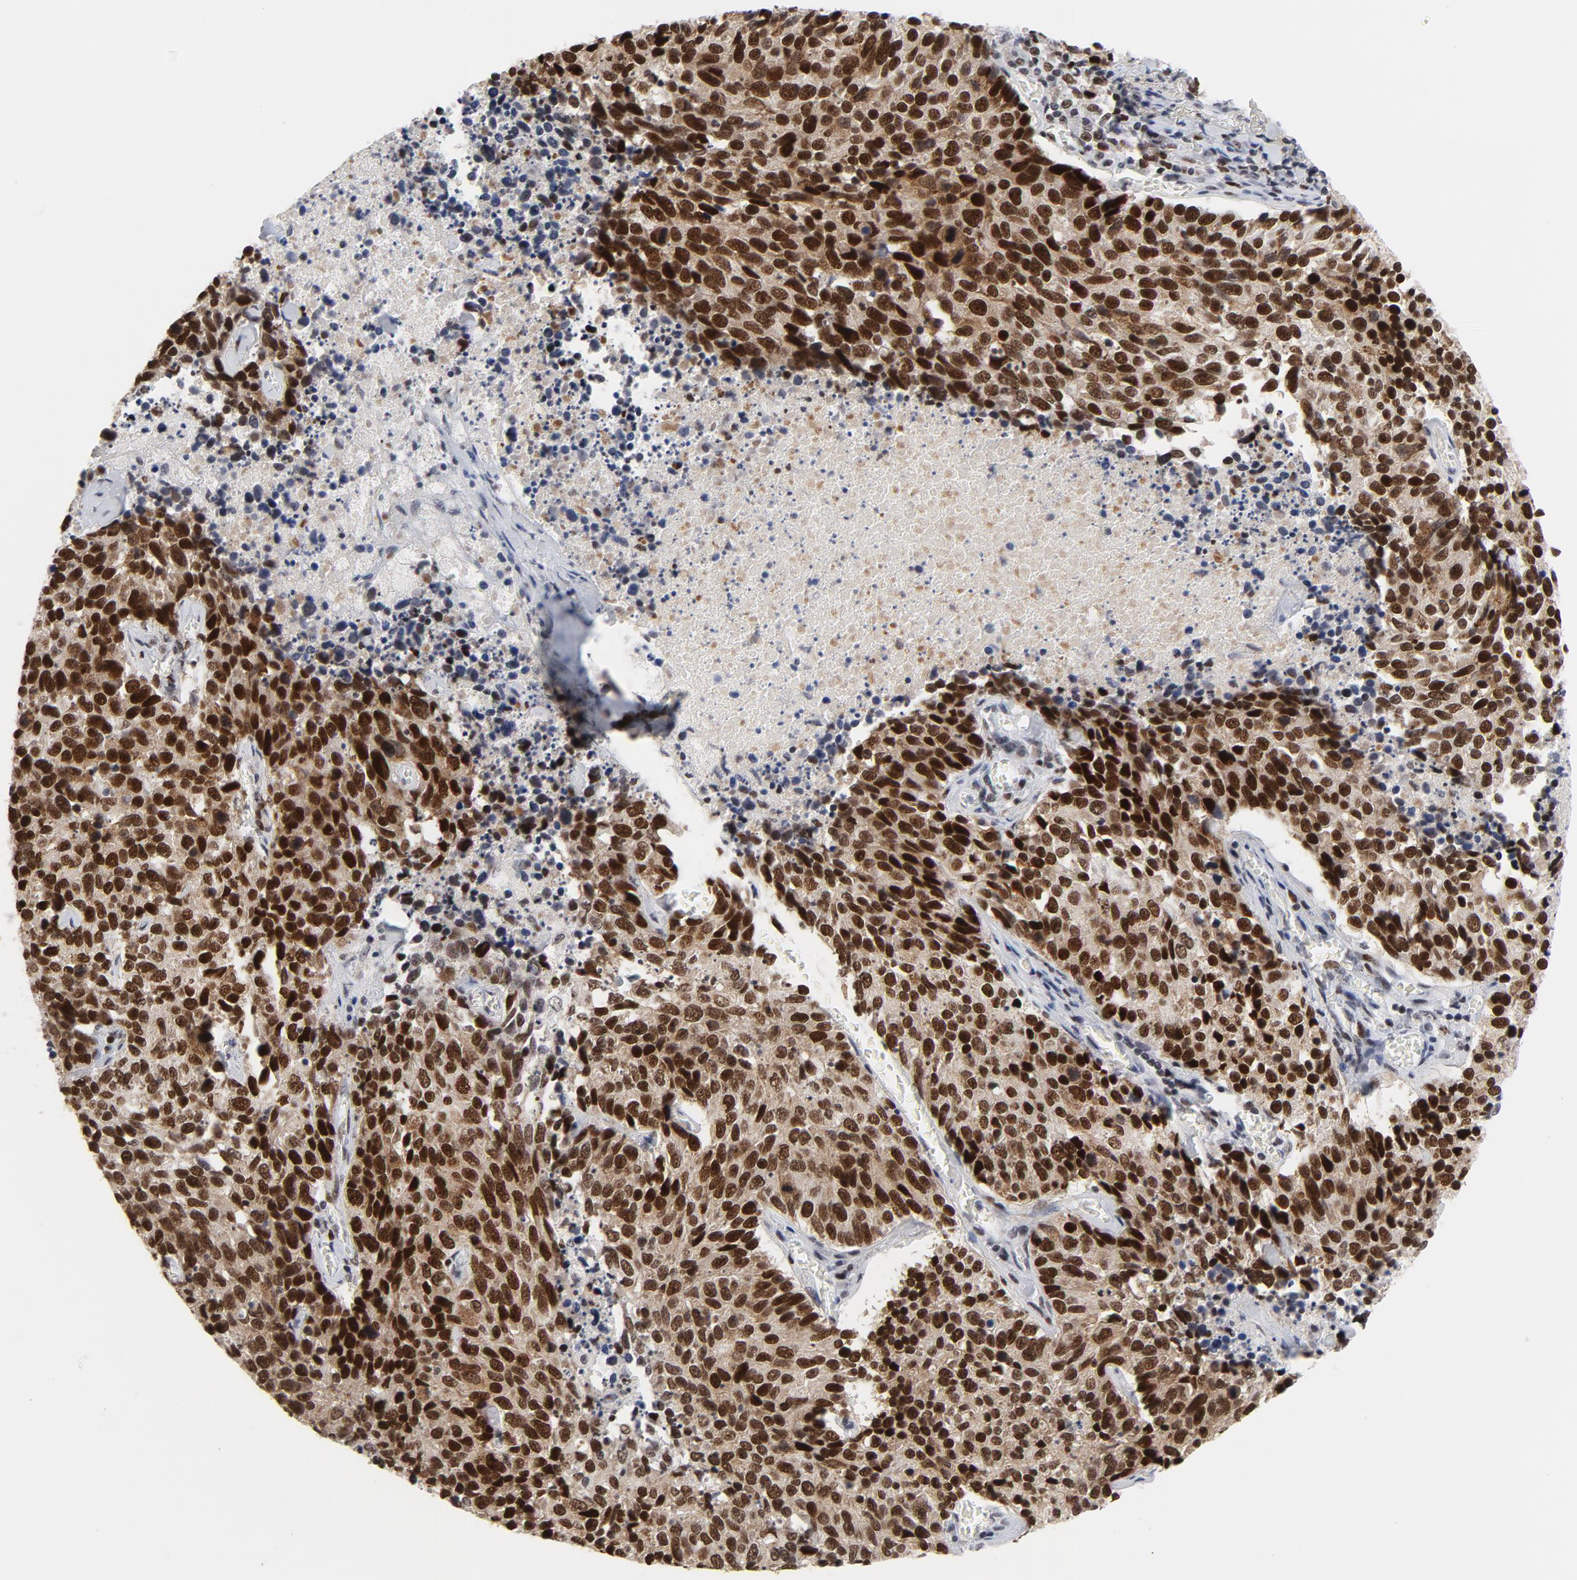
{"staining": {"intensity": "strong", "quantity": ">75%", "location": "nuclear"}, "tissue": "lung cancer", "cell_type": "Tumor cells", "image_type": "cancer", "snomed": [{"axis": "morphology", "description": "Neoplasm, malignant, NOS"}, {"axis": "topography", "description": "Lung"}], "caption": "Lung neoplasm (malignant) stained with immunohistochemistry displays strong nuclear expression in about >75% of tumor cells. (DAB IHC with brightfield microscopy, high magnification).", "gene": "RFC4", "patient": {"sex": "female", "age": 76}}